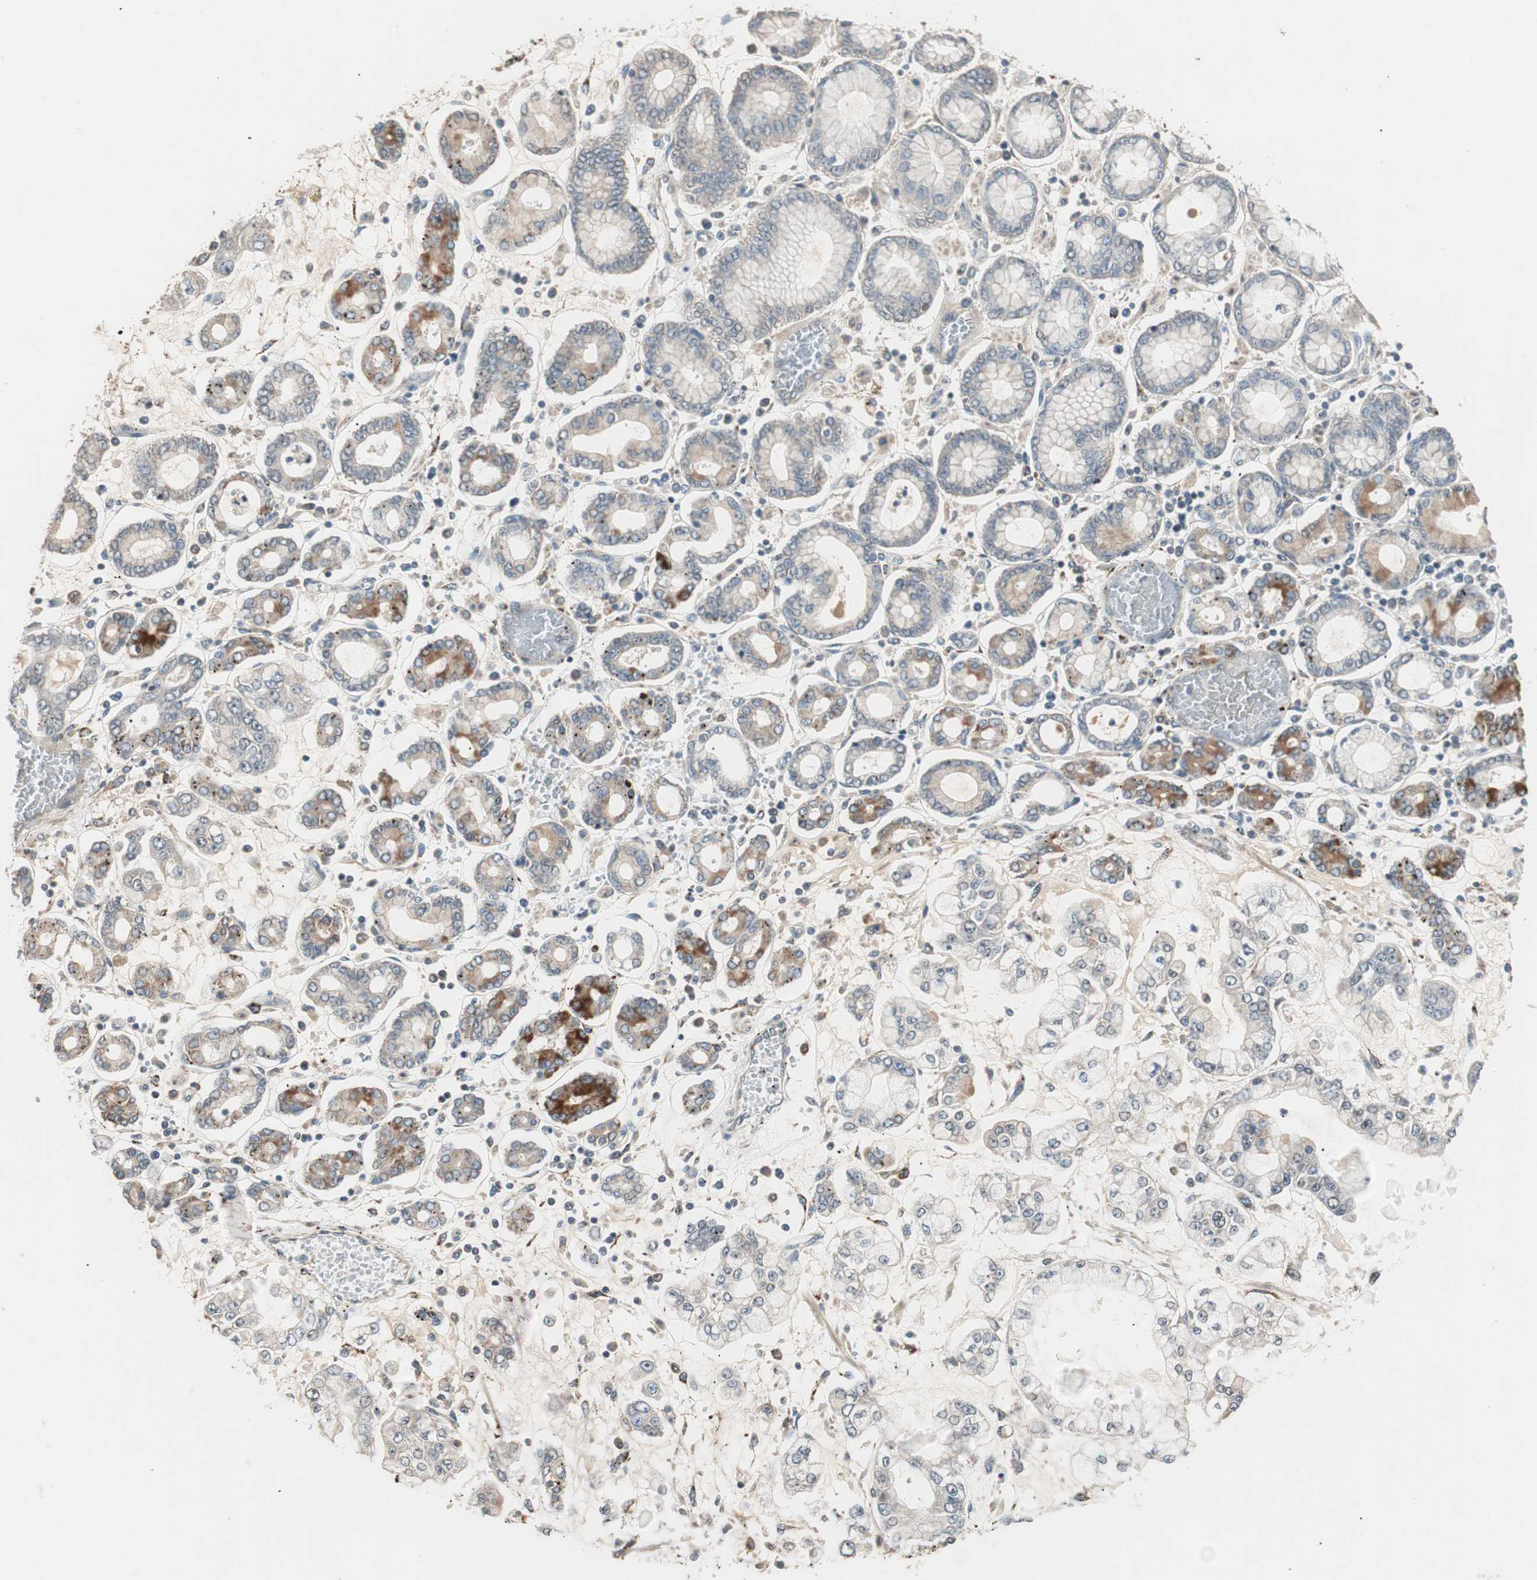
{"staining": {"intensity": "weak", "quantity": "25%-75%", "location": "cytoplasmic/membranous"}, "tissue": "stomach cancer", "cell_type": "Tumor cells", "image_type": "cancer", "snomed": [{"axis": "morphology", "description": "Normal tissue, NOS"}, {"axis": "morphology", "description": "Adenocarcinoma, NOS"}, {"axis": "topography", "description": "Stomach, upper"}, {"axis": "topography", "description": "Stomach"}], "caption": "Human stomach cancer (adenocarcinoma) stained for a protein (brown) demonstrates weak cytoplasmic/membranous positive positivity in approximately 25%-75% of tumor cells.", "gene": "NFRKB", "patient": {"sex": "male", "age": 76}}